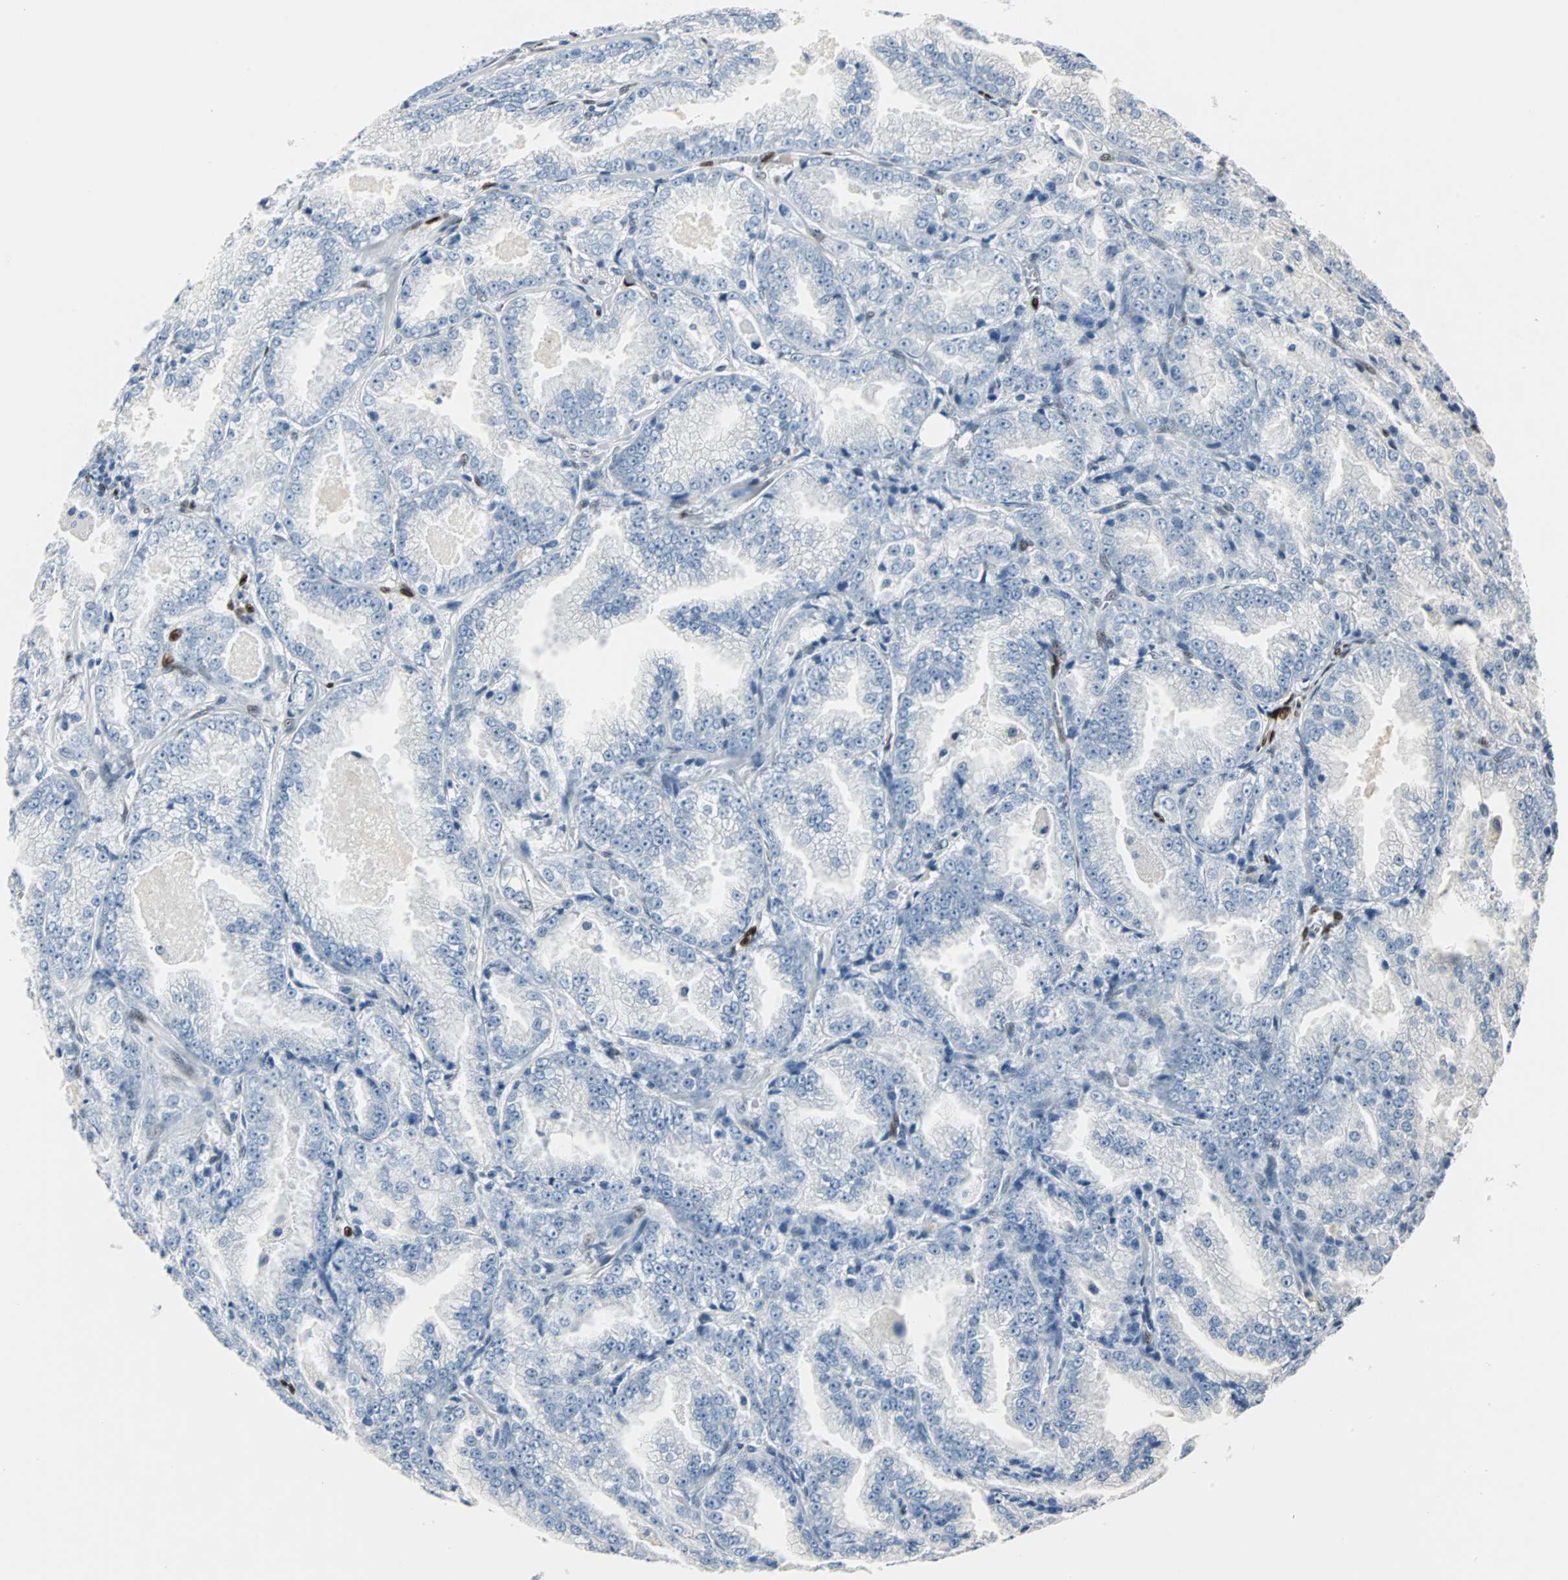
{"staining": {"intensity": "negative", "quantity": "none", "location": "none"}, "tissue": "prostate cancer", "cell_type": "Tumor cells", "image_type": "cancer", "snomed": [{"axis": "morphology", "description": "Adenocarcinoma, High grade"}, {"axis": "topography", "description": "Prostate"}], "caption": "Tumor cells show no significant protein positivity in prostate adenocarcinoma (high-grade).", "gene": "IL33", "patient": {"sex": "male", "age": 61}}